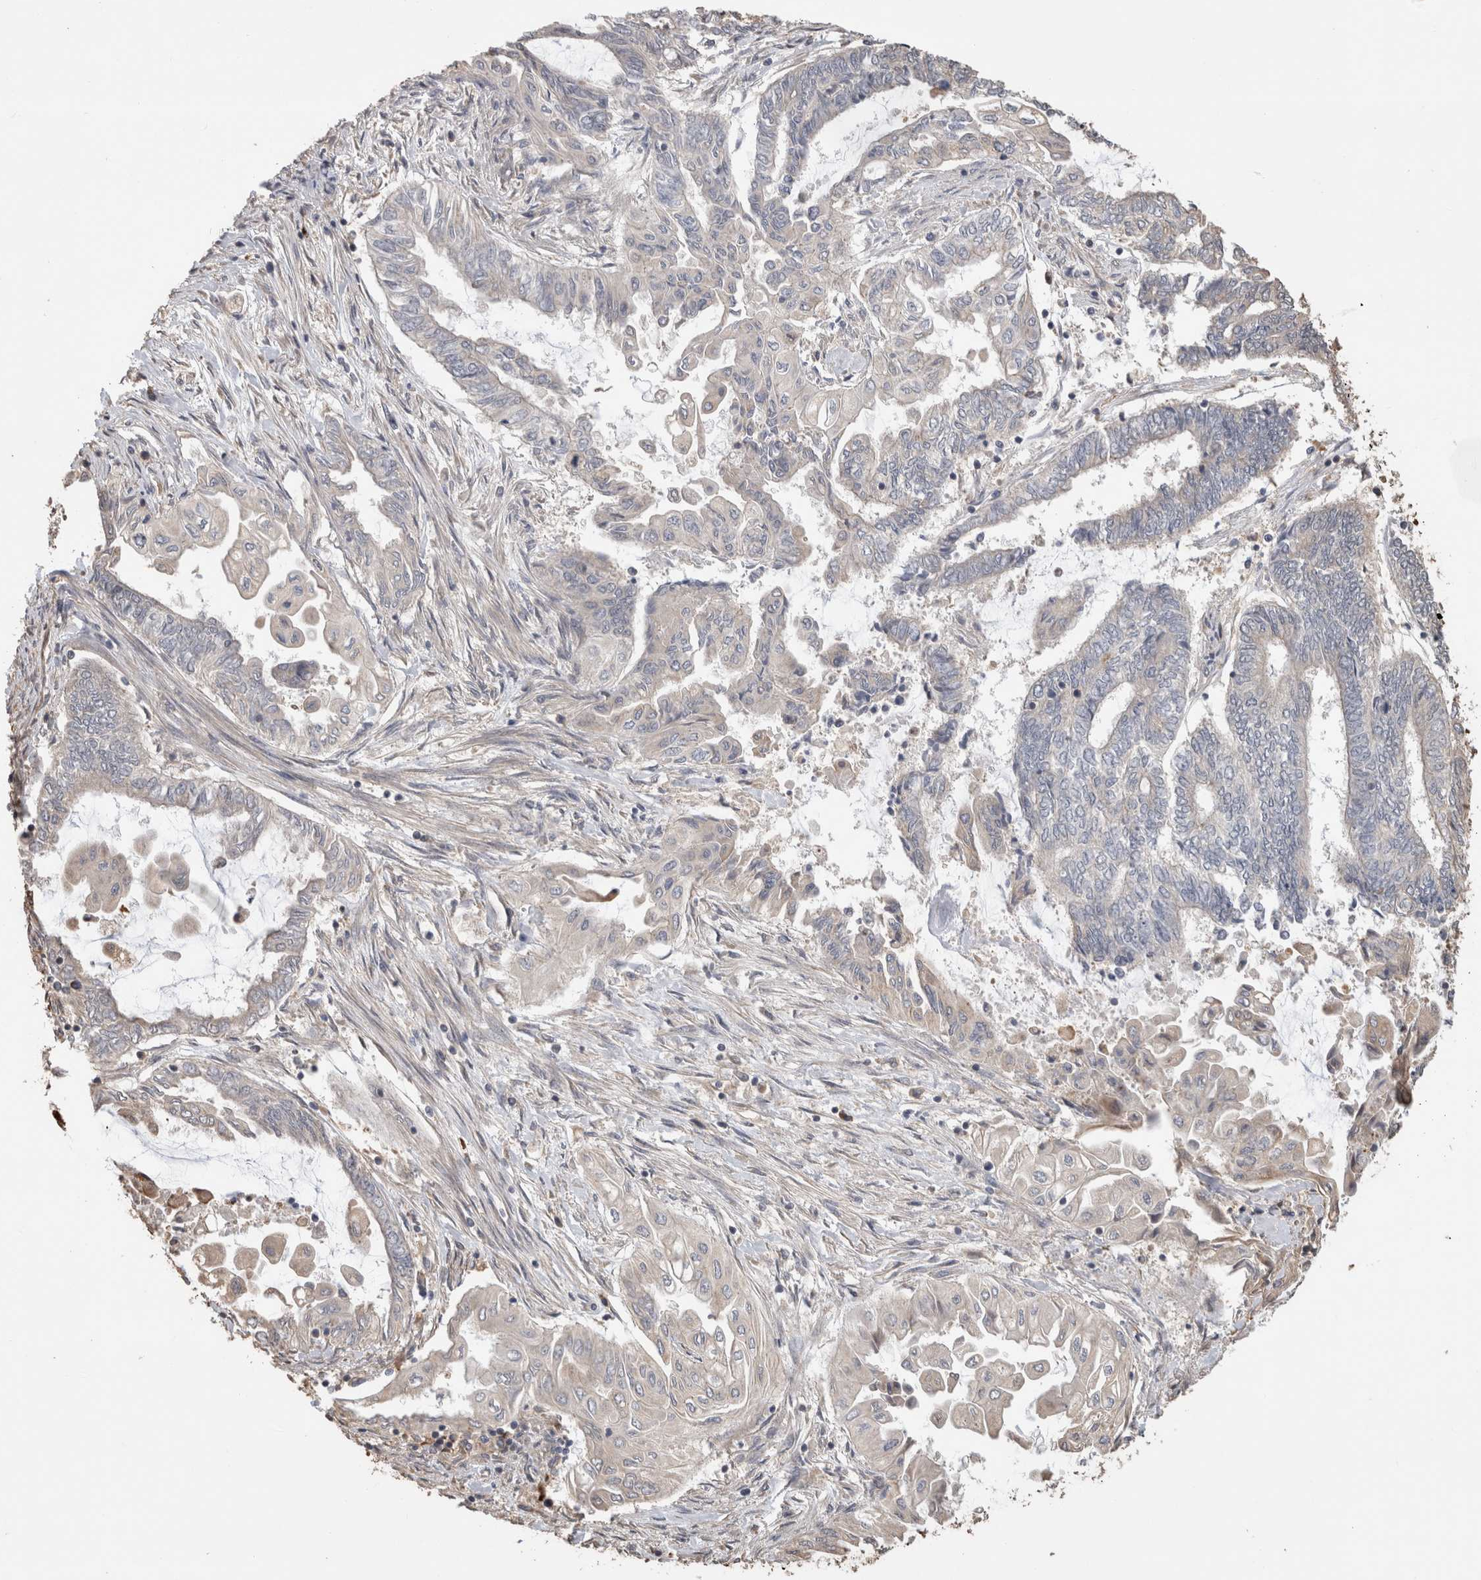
{"staining": {"intensity": "negative", "quantity": "none", "location": "none"}, "tissue": "endometrial cancer", "cell_type": "Tumor cells", "image_type": "cancer", "snomed": [{"axis": "morphology", "description": "Adenocarcinoma, NOS"}, {"axis": "topography", "description": "Uterus"}, {"axis": "topography", "description": "Endometrium"}], "caption": "A micrograph of human endometrial cancer is negative for staining in tumor cells.", "gene": "CLIP1", "patient": {"sex": "female", "age": 70}}